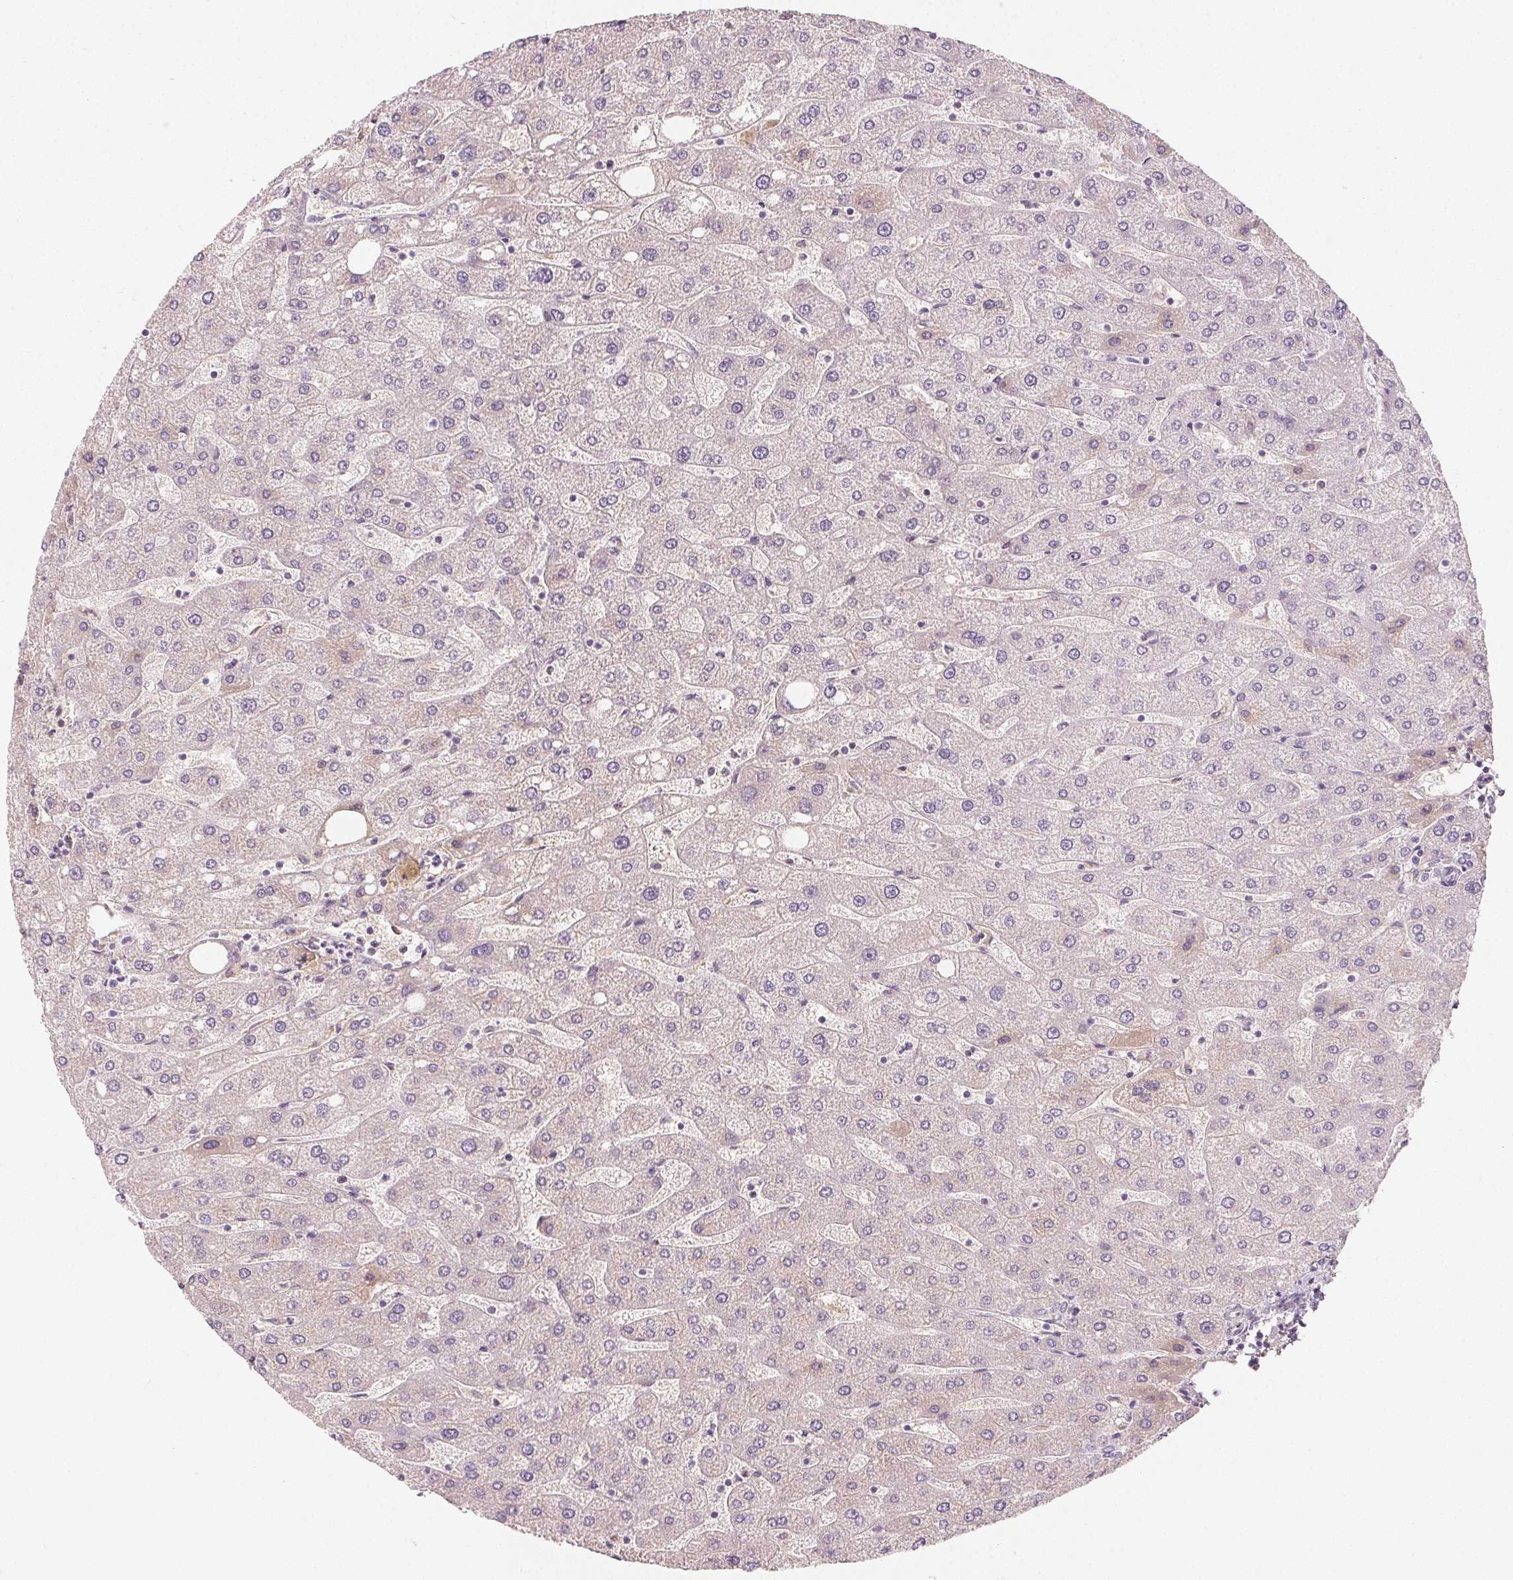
{"staining": {"intensity": "negative", "quantity": "none", "location": "none"}, "tissue": "liver", "cell_type": "Cholangiocytes", "image_type": "normal", "snomed": [{"axis": "morphology", "description": "Normal tissue, NOS"}, {"axis": "topography", "description": "Liver"}], "caption": "Immunohistochemical staining of unremarkable liver shows no significant staining in cholangiocytes. (DAB immunohistochemistry, high magnification).", "gene": "AFM", "patient": {"sex": "male", "age": 67}}